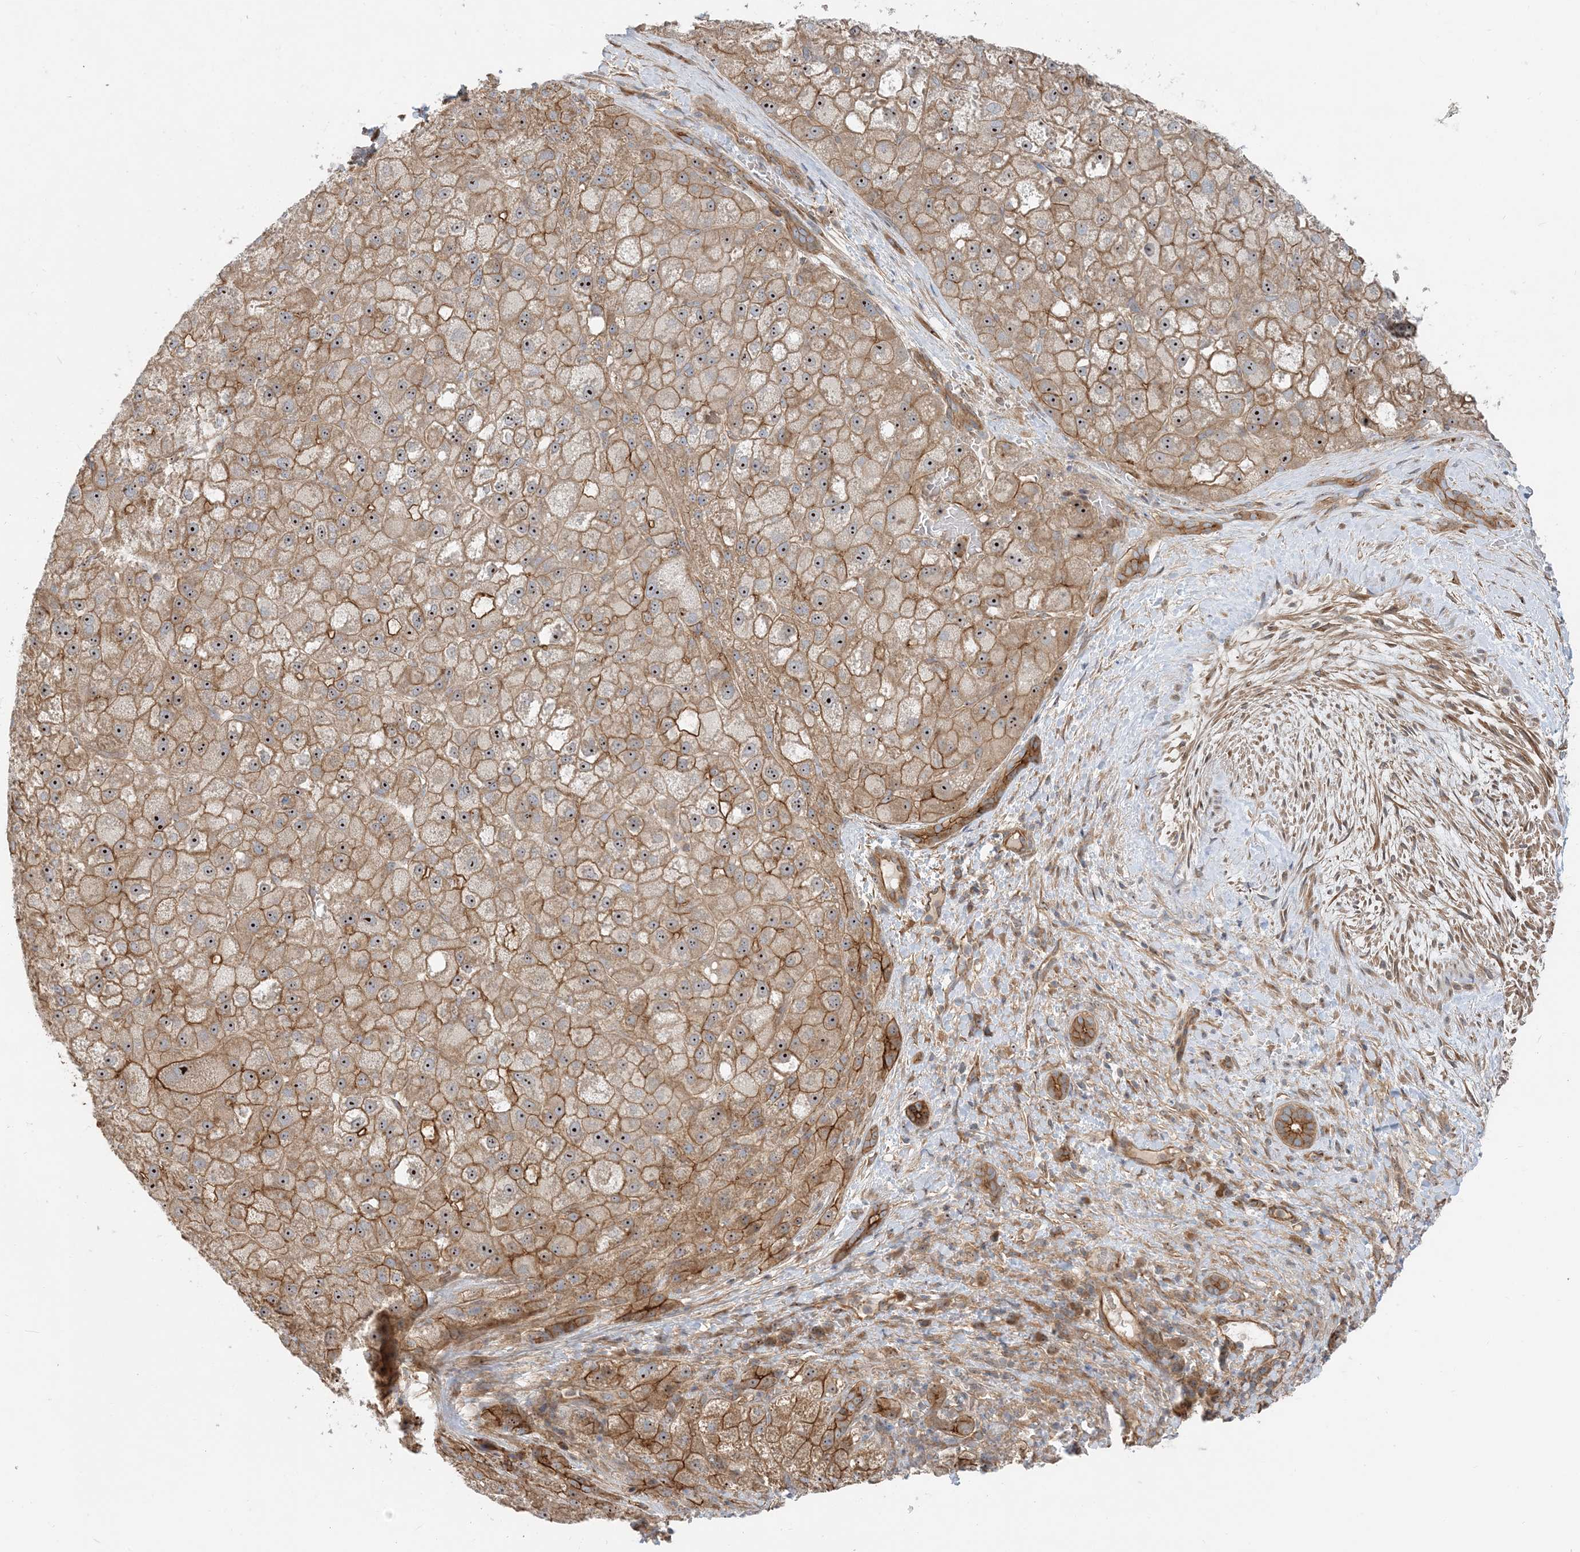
{"staining": {"intensity": "moderate", "quantity": ">75%", "location": "cytoplasmic/membranous,nuclear"}, "tissue": "liver cancer", "cell_type": "Tumor cells", "image_type": "cancer", "snomed": [{"axis": "morphology", "description": "Carcinoma, Hepatocellular, NOS"}, {"axis": "topography", "description": "Liver"}], "caption": "Liver cancer tissue exhibits moderate cytoplasmic/membranous and nuclear positivity in about >75% of tumor cells Nuclei are stained in blue.", "gene": "MYL5", "patient": {"sex": "male", "age": 57}}